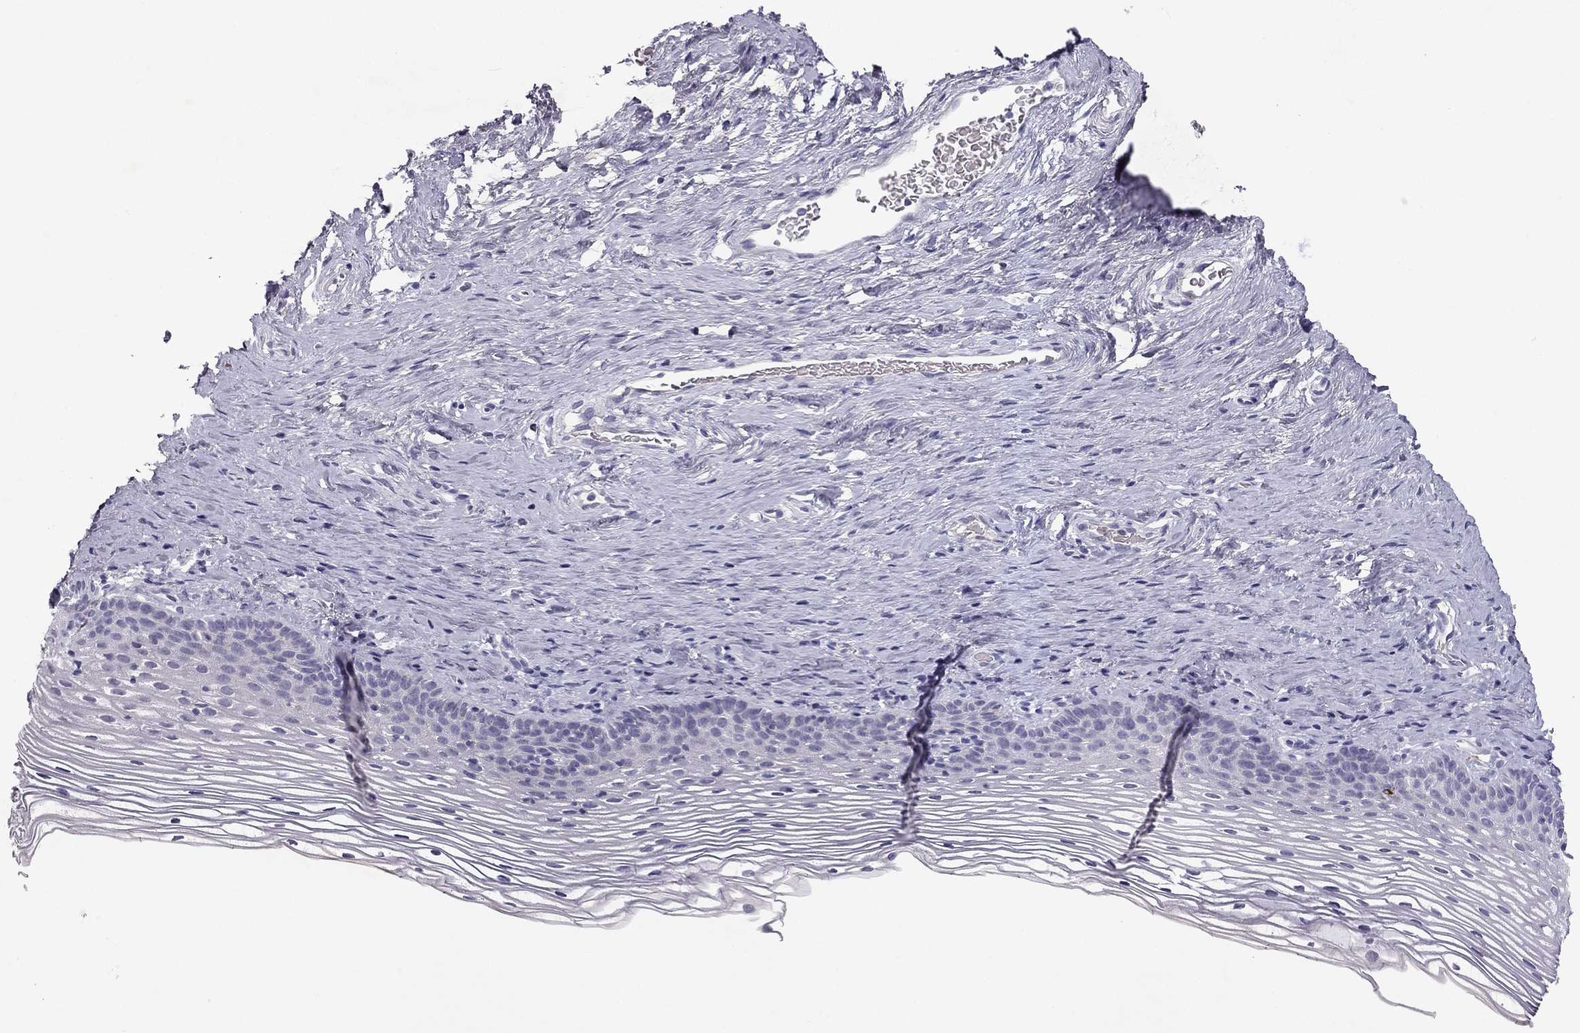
{"staining": {"intensity": "negative", "quantity": "none", "location": "none"}, "tissue": "cervix", "cell_type": "Glandular cells", "image_type": "normal", "snomed": [{"axis": "morphology", "description": "Normal tissue, NOS"}, {"axis": "topography", "description": "Cervix"}], "caption": "Immunohistochemical staining of unremarkable human cervix shows no significant positivity in glandular cells.", "gene": "SLC6A4", "patient": {"sex": "female", "age": 39}}